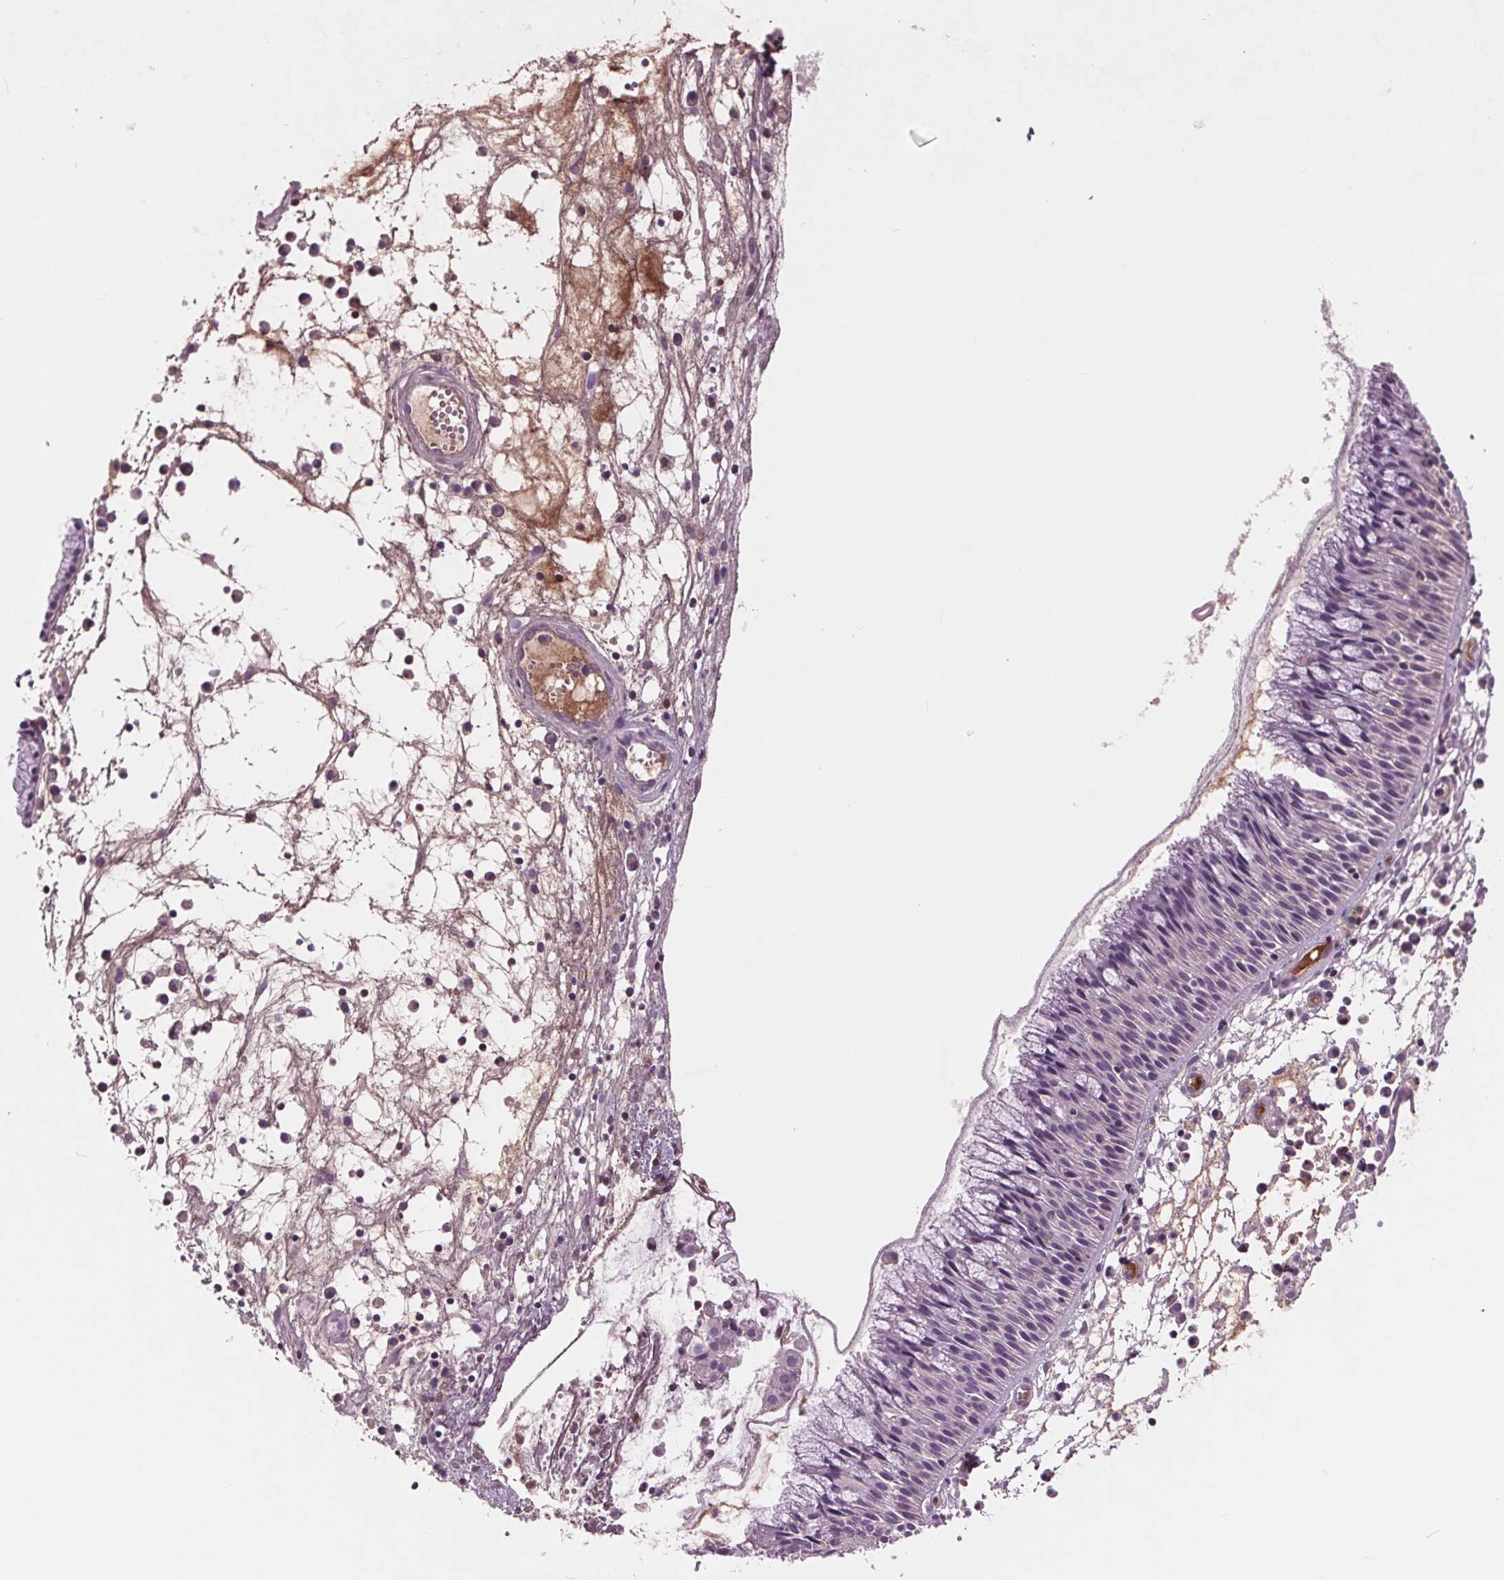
{"staining": {"intensity": "negative", "quantity": "none", "location": "none"}, "tissue": "nasopharynx", "cell_type": "Respiratory epithelial cells", "image_type": "normal", "snomed": [{"axis": "morphology", "description": "Normal tissue, NOS"}, {"axis": "topography", "description": "Nasopharynx"}], "caption": "IHC micrograph of benign nasopharynx: human nasopharynx stained with DAB (3,3'-diaminobenzidine) reveals no significant protein staining in respiratory epithelial cells. (Brightfield microscopy of DAB IHC at high magnification).", "gene": "C6", "patient": {"sex": "male", "age": 31}}